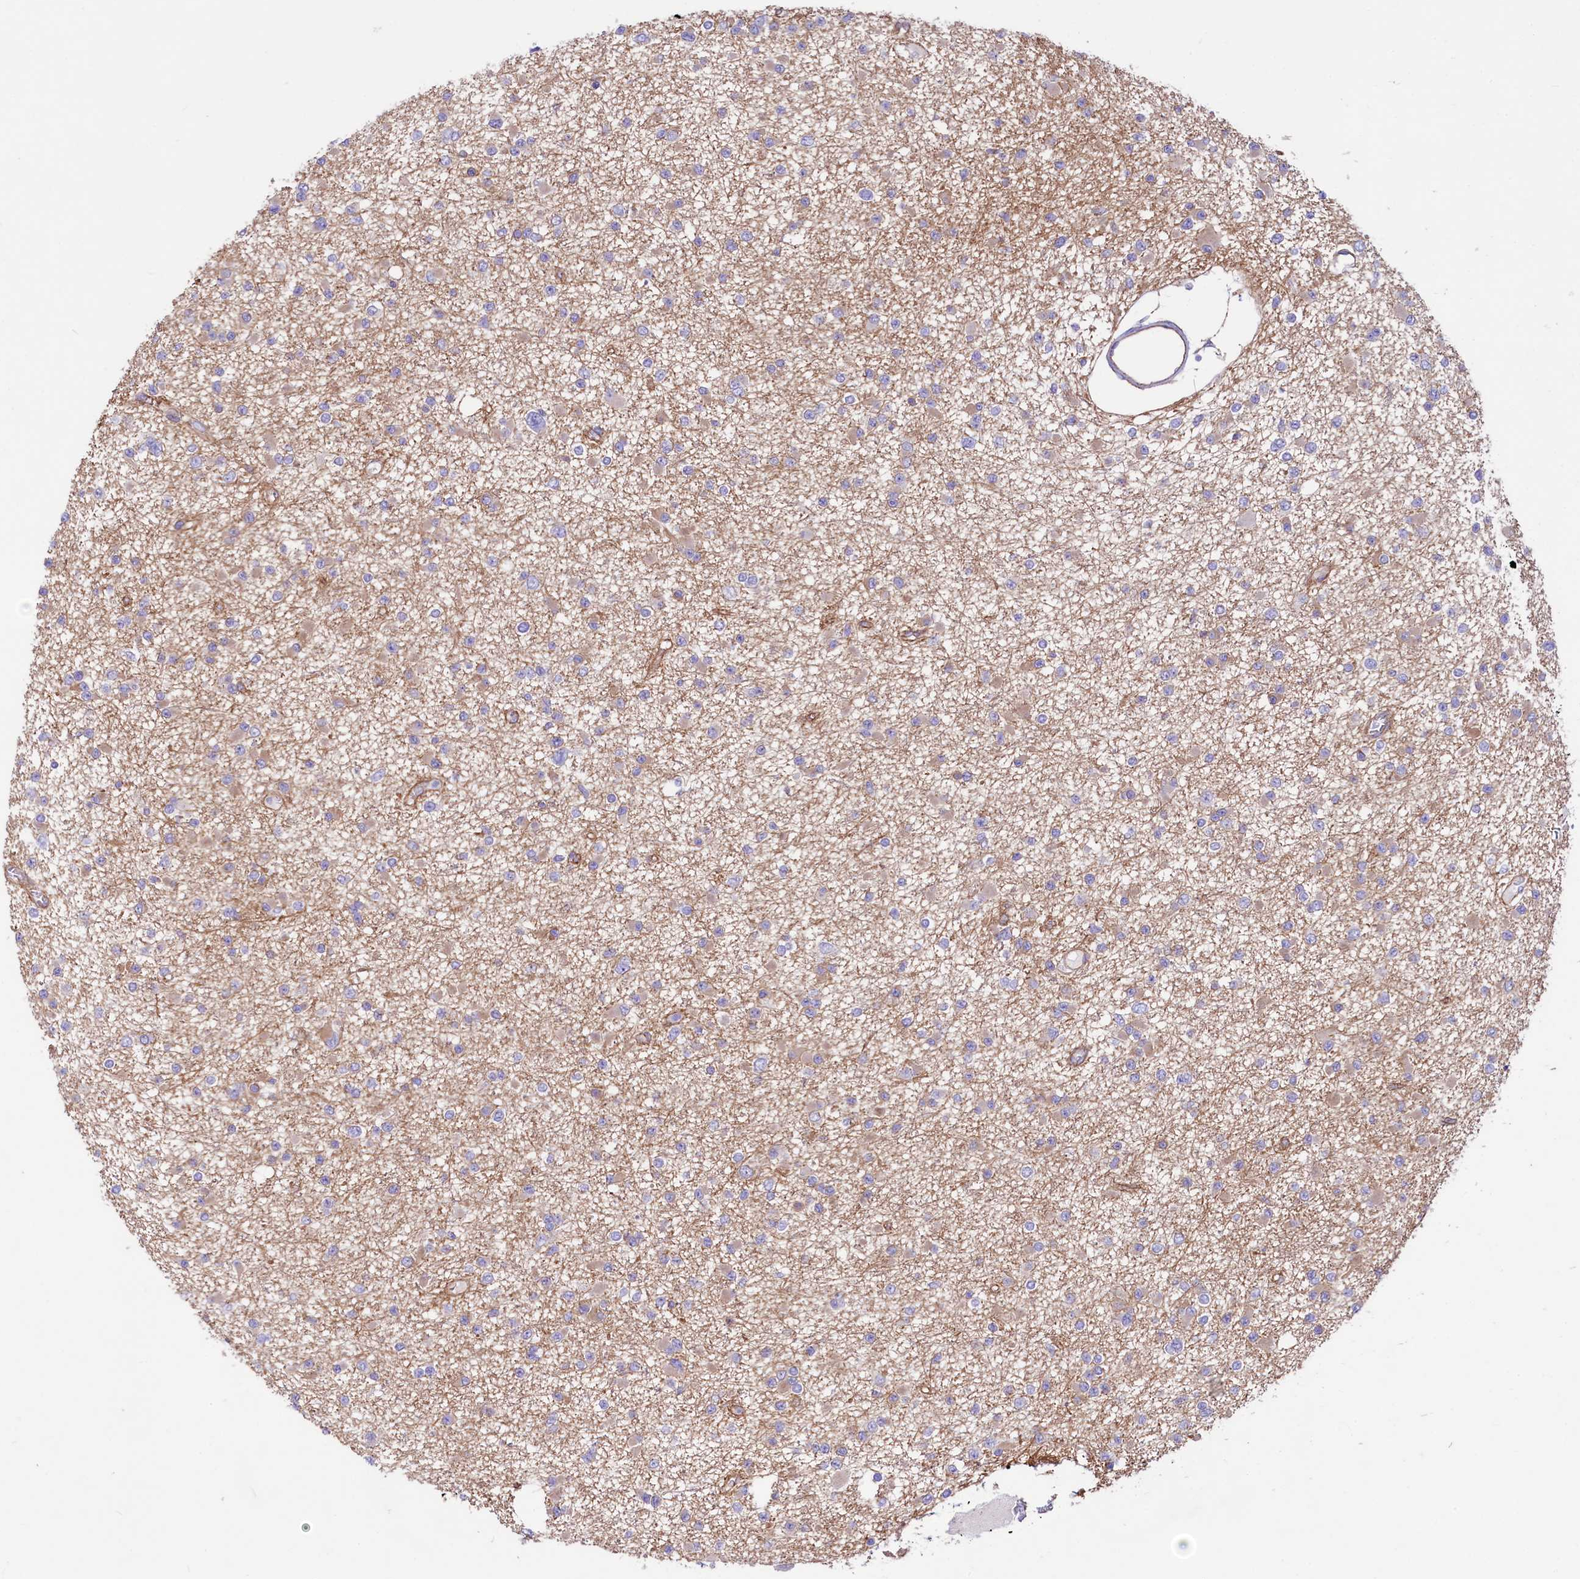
{"staining": {"intensity": "negative", "quantity": "none", "location": "none"}, "tissue": "glioma", "cell_type": "Tumor cells", "image_type": "cancer", "snomed": [{"axis": "morphology", "description": "Glioma, malignant, Low grade"}, {"axis": "topography", "description": "Brain"}], "caption": "This is an immunohistochemistry (IHC) image of glioma. There is no staining in tumor cells.", "gene": "SLF1", "patient": {"sex": "female", "age": 22}}